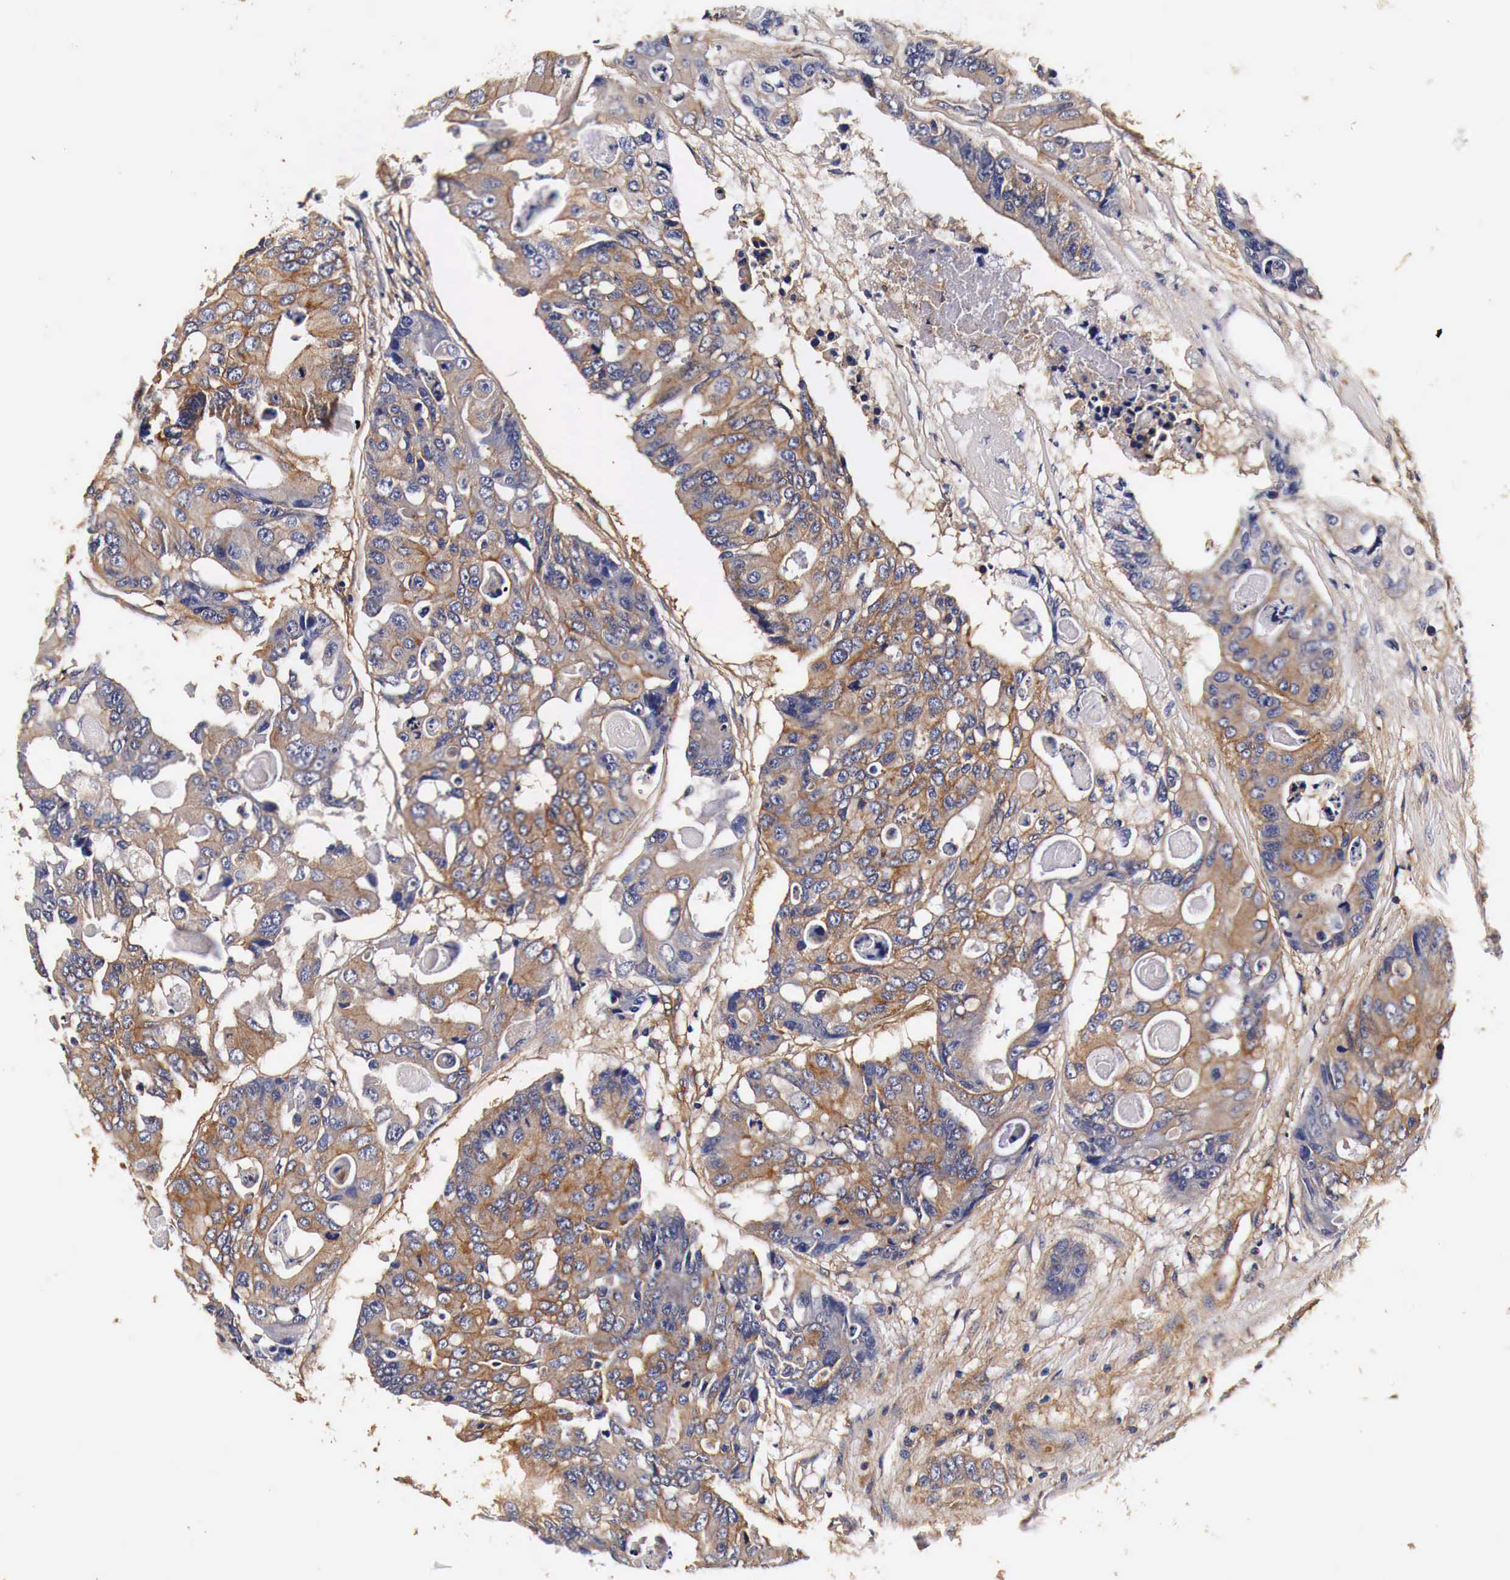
{"staining": {"intensity": "moderate", "quantity": ">75%", "location": "cytoplasmic/membranous"}, "tissue": "colorectal cancer", "cell_type": "Tumor cells", "image_type": "cancer", "snomed": [{"axis": "morphology", "description": "Adenocarcinoma, NOS"}, {"axis": "topography", "description": "Colon"}], "caption": "The micrograph reveals immunohistochemical staining of adenocarcinoma (colorectal). There is moderate cytoplasmic/membranous staining is appreciated in approximately >75% of tumor cells.", "gene": "RP2", "patient": {"sex": "female", "age": 86}}